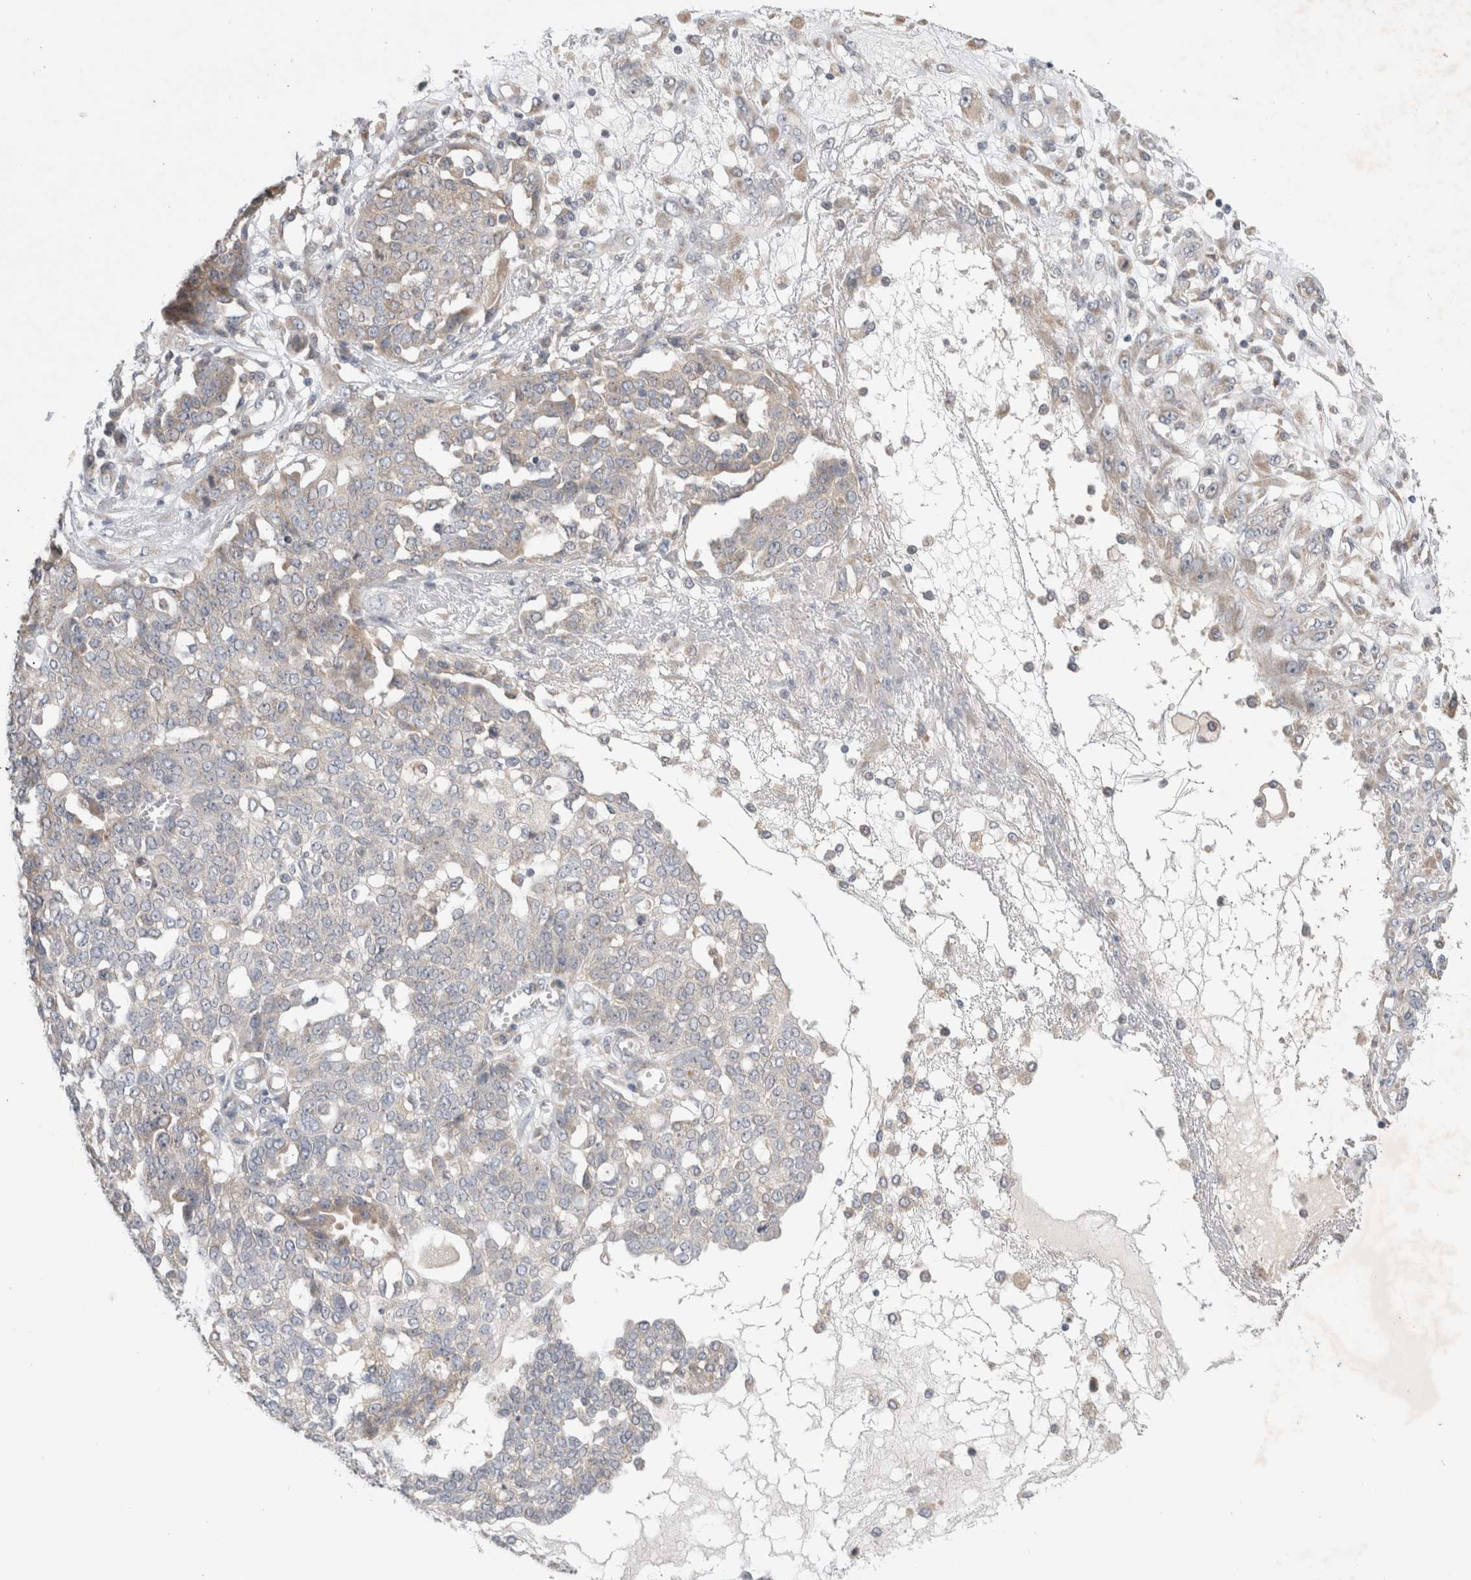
{"staining": {"intensity": "negative", "quantity": "none", "location": "none"}, "tissue": "ovarian cancer", "cell_type": "Tumor cells", "image_type": "cancer", "snomed": [{"axis": "morphology", "description": "Cystadenocarcinoma, serous, NOS"}, {"axis": "topography", "description": "Soft tissue"}, {"axis": "topography", "description": "Ovary"}], "caption": "IHC micrograph of human ovarian serous cystadenocarcinoma stained for a protein (brown), which reveals no positivity in tumor cells.", "gene": "NEDD4L", "patient": {"sex": "female", "age": 57}}